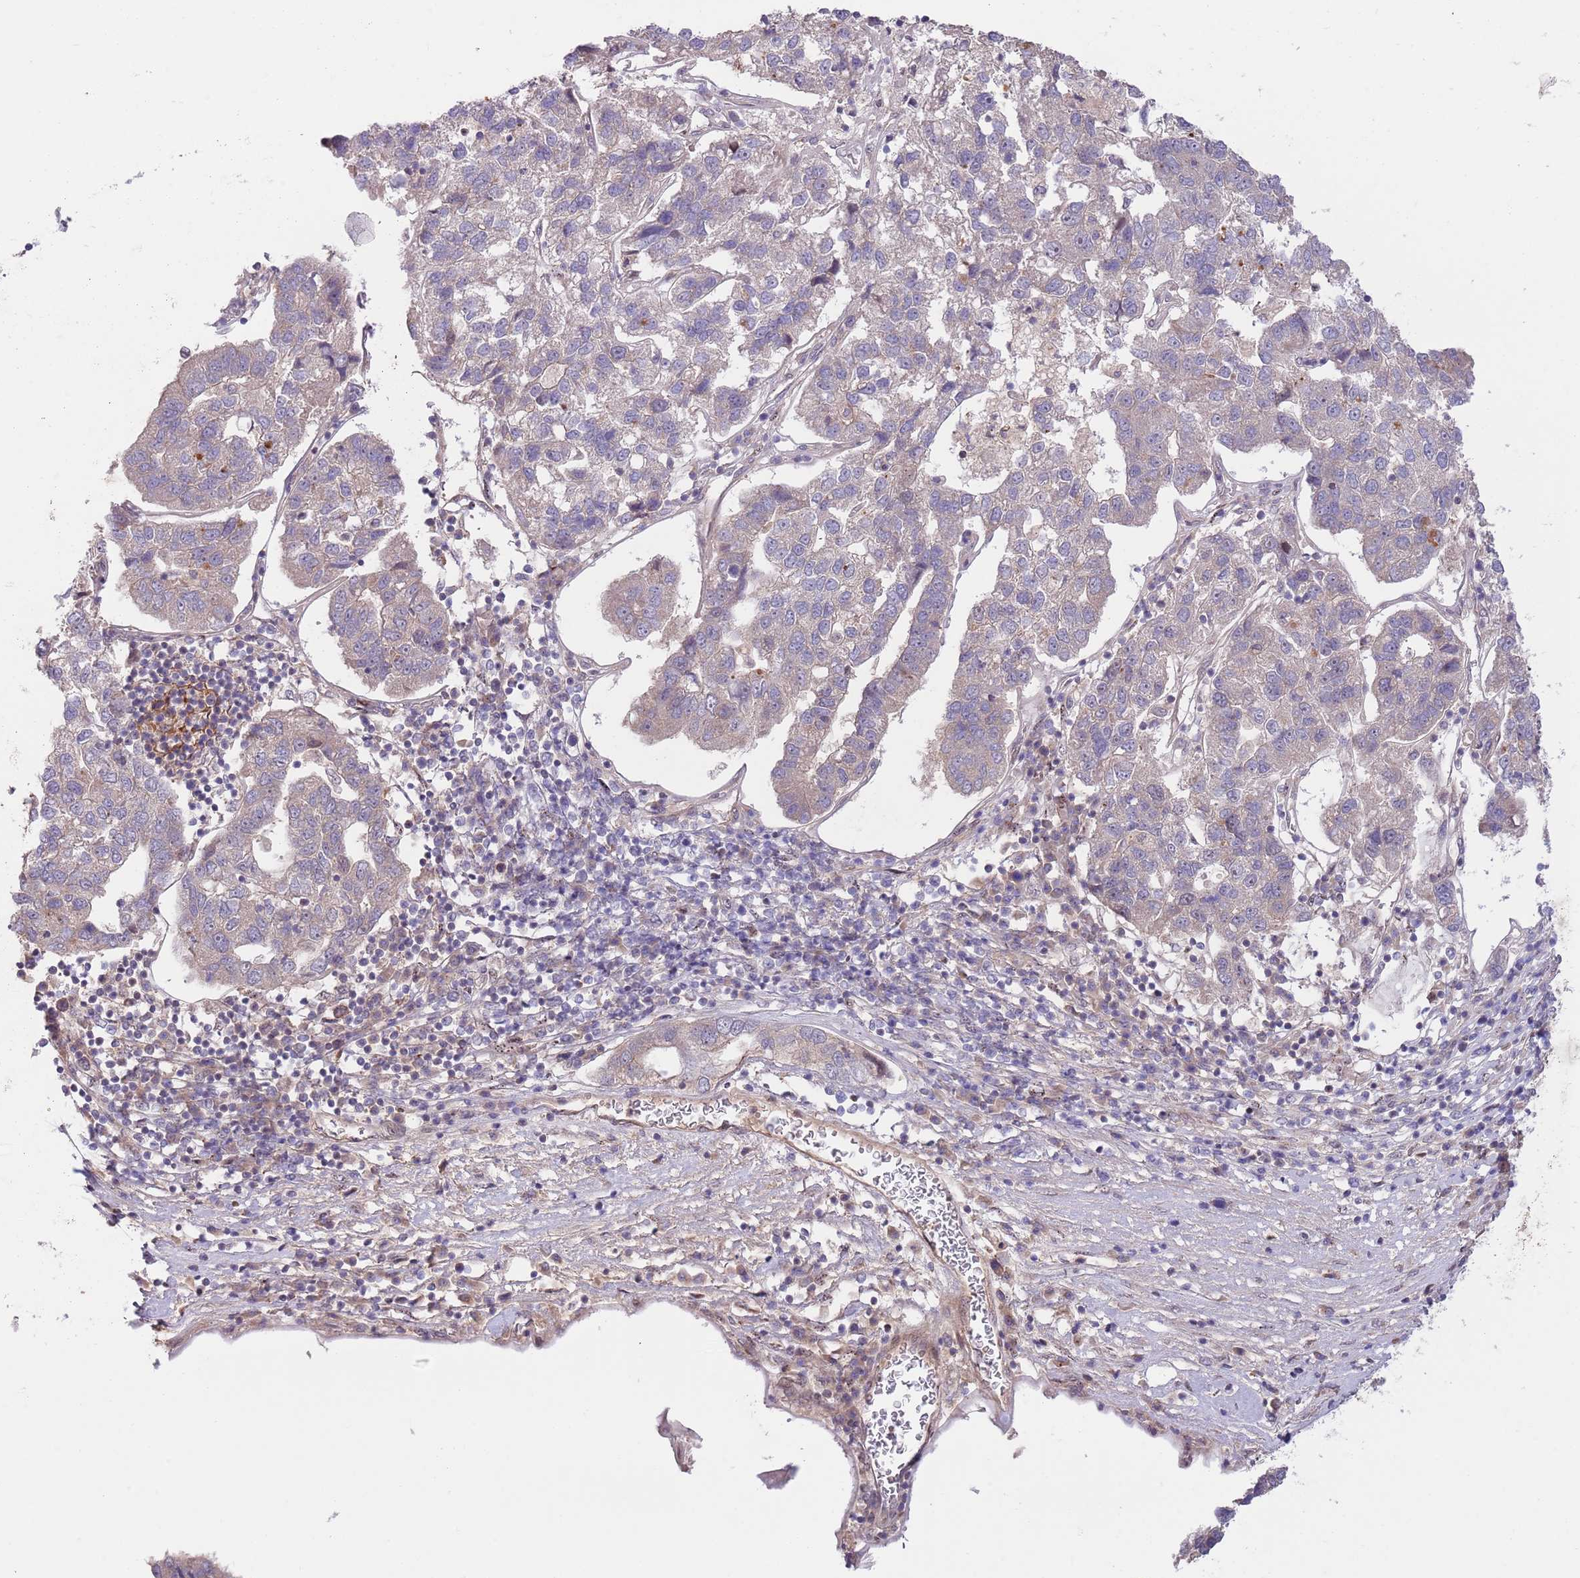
{"staining": {"intensity": "negative", "quantity": "none", "location": "none"}, "tissue": "pancreatic cancer", "cell_type": "Tumor cells", "image_type": "cancer", "snomed": [{"axis": "morphology", "description": "Adenocarcinoma, NOS"}, {"axis": "topography", "description": "Pancreas"}], "caption": "Micrograph shows no significant protein expression in tumor cells of adenocarcinoma (pancreatic).", "gene": "PRR16", "patient": {"sex": "female", "age": 61}}